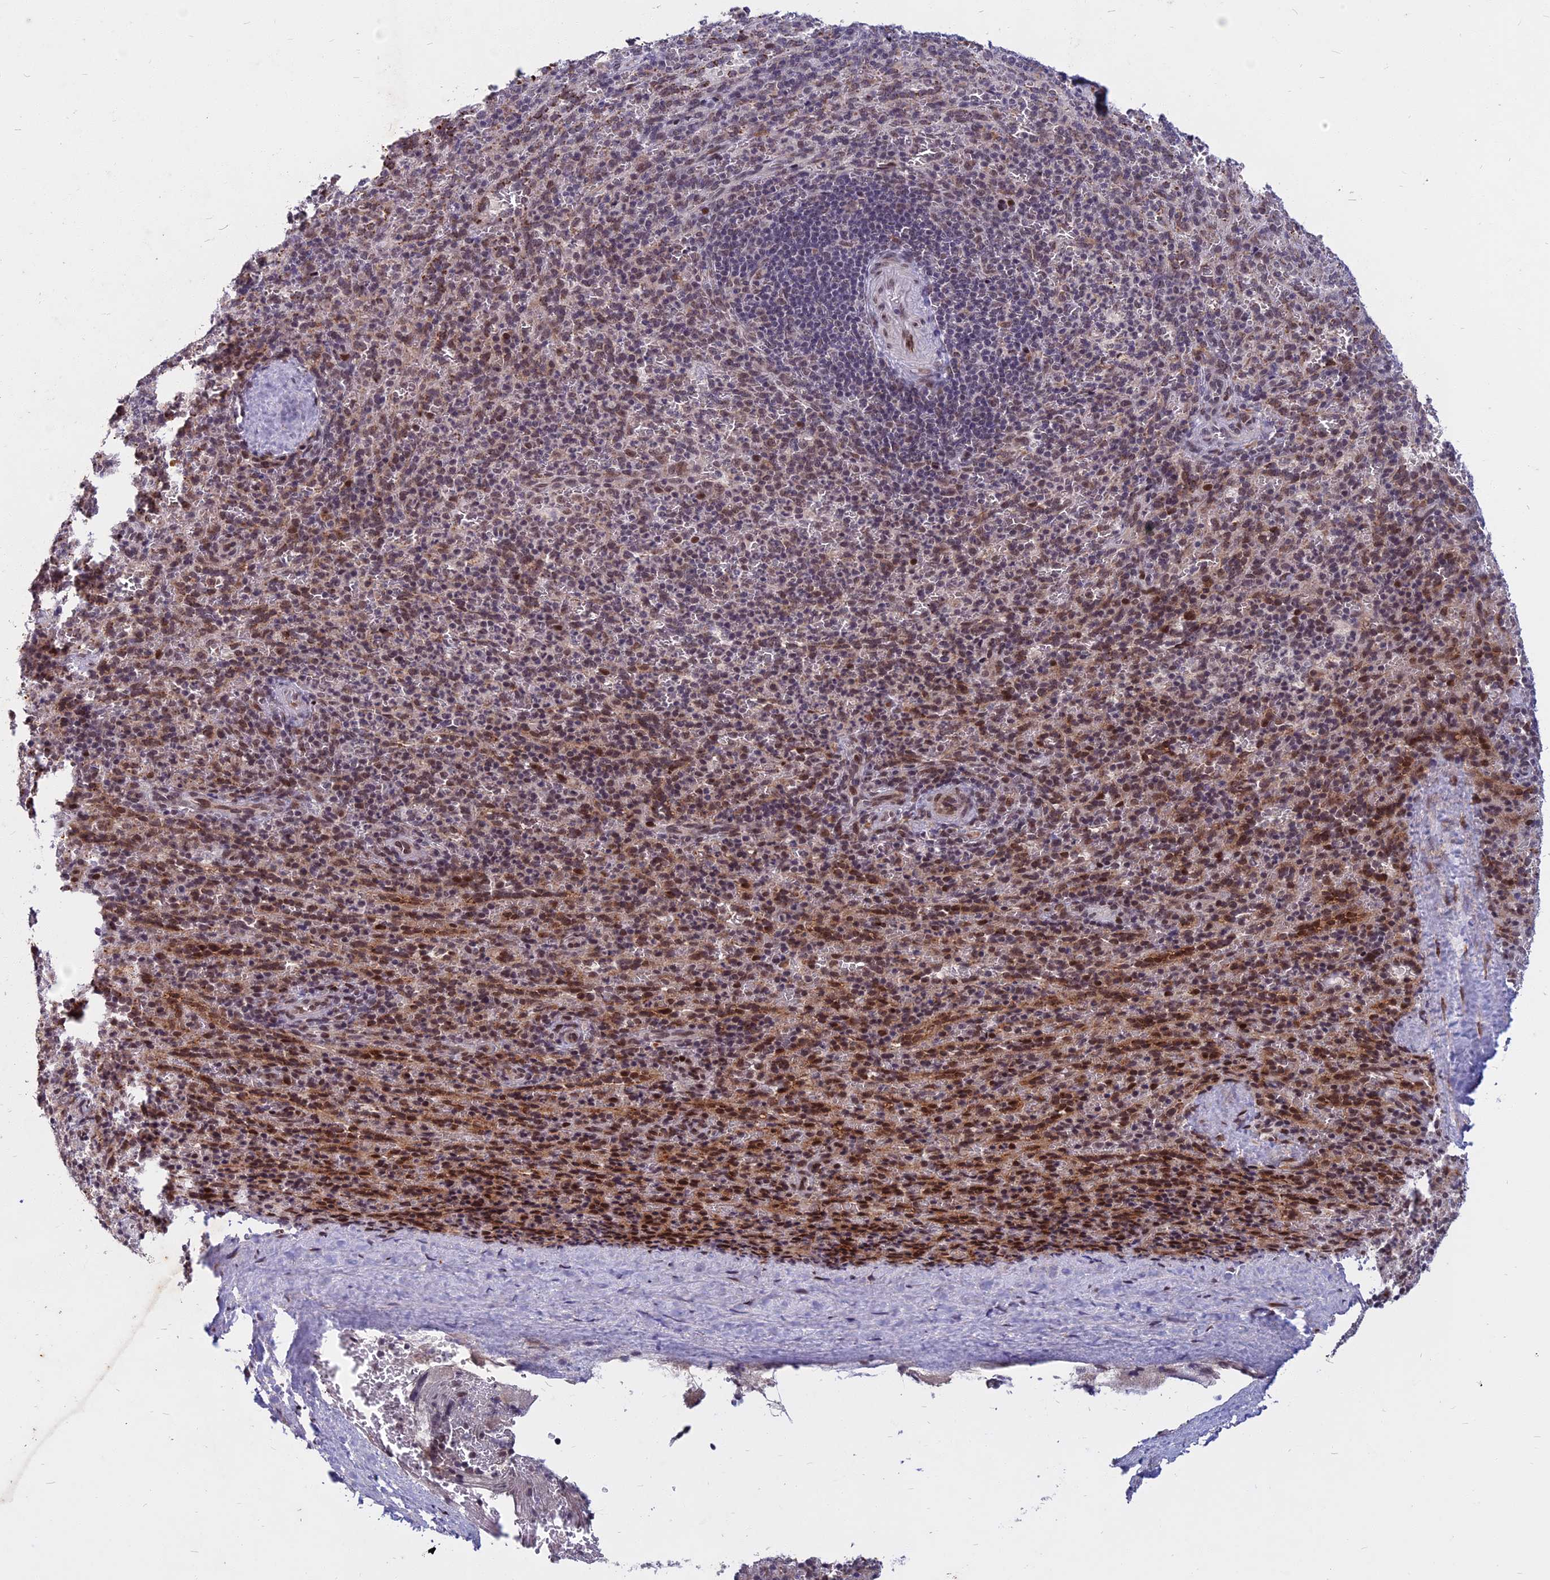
{"staining": {"intensity": "moderate", "quantity": "<25%", "location": "nuclear"}, "tissue": "spleen", "cell_type": "Cells in red pulp", "image_type": "normal", "snomed": [{"axis": "morphology", "description": "Normal tissue, NOS"}, {"axis": "topography", "description": "Spleen"}], "caption": "IHC staining of normal spleen, which demonstrates low levels of moderate nuclear staining in approximately <25% of cells in red pulp indicating moderate nuclear protein positivity. The staining was performed using DAB (3,3'-diaminobenzidine) (brown) for protein detection and nuclei were counterstained in hematoxylin (blue).", "gene": "CDC7", "patient": {"sex": "female", "age": 21}}